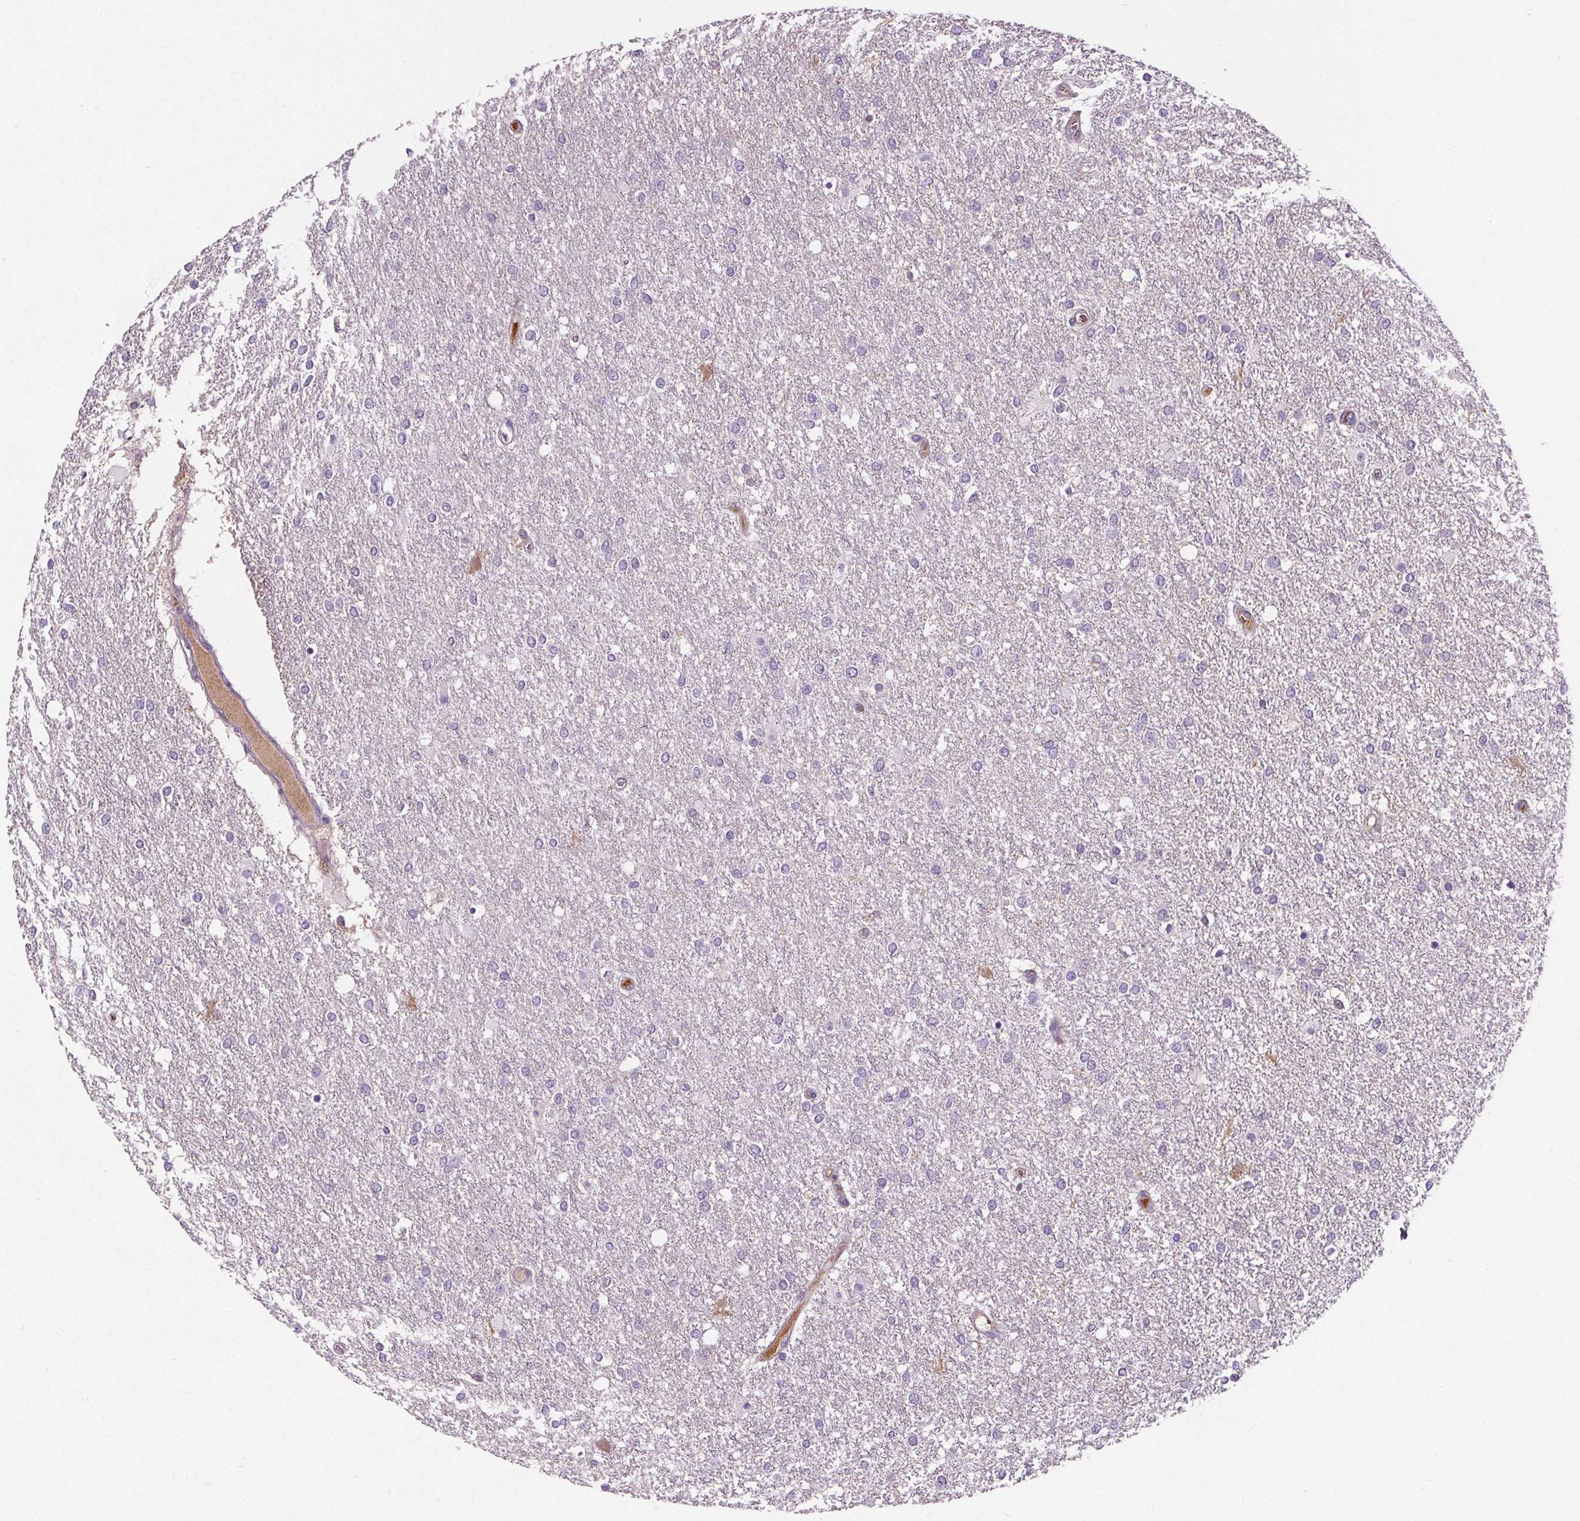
{"staining": {"intensity": "negative", "quantity": "none", "location": "none"}, "tissue": "glioma", "cell_type": "Tumor cells", "image_type": "cancer", "snomed": [{"axis": "morphology", "description": "Glioma, malignant, High grade"}, {"axis": "topography", "description": "Brain"}], "caption": "Malignant glioma (high-grade) was stained to show a protein in brown. There is no significant expression in tumor cells. (DAB (3,3'-diaminobenzidine) IHC, high magnification).", "gene": "CD5L", "patient": {"sex": "female", "age": 61}}